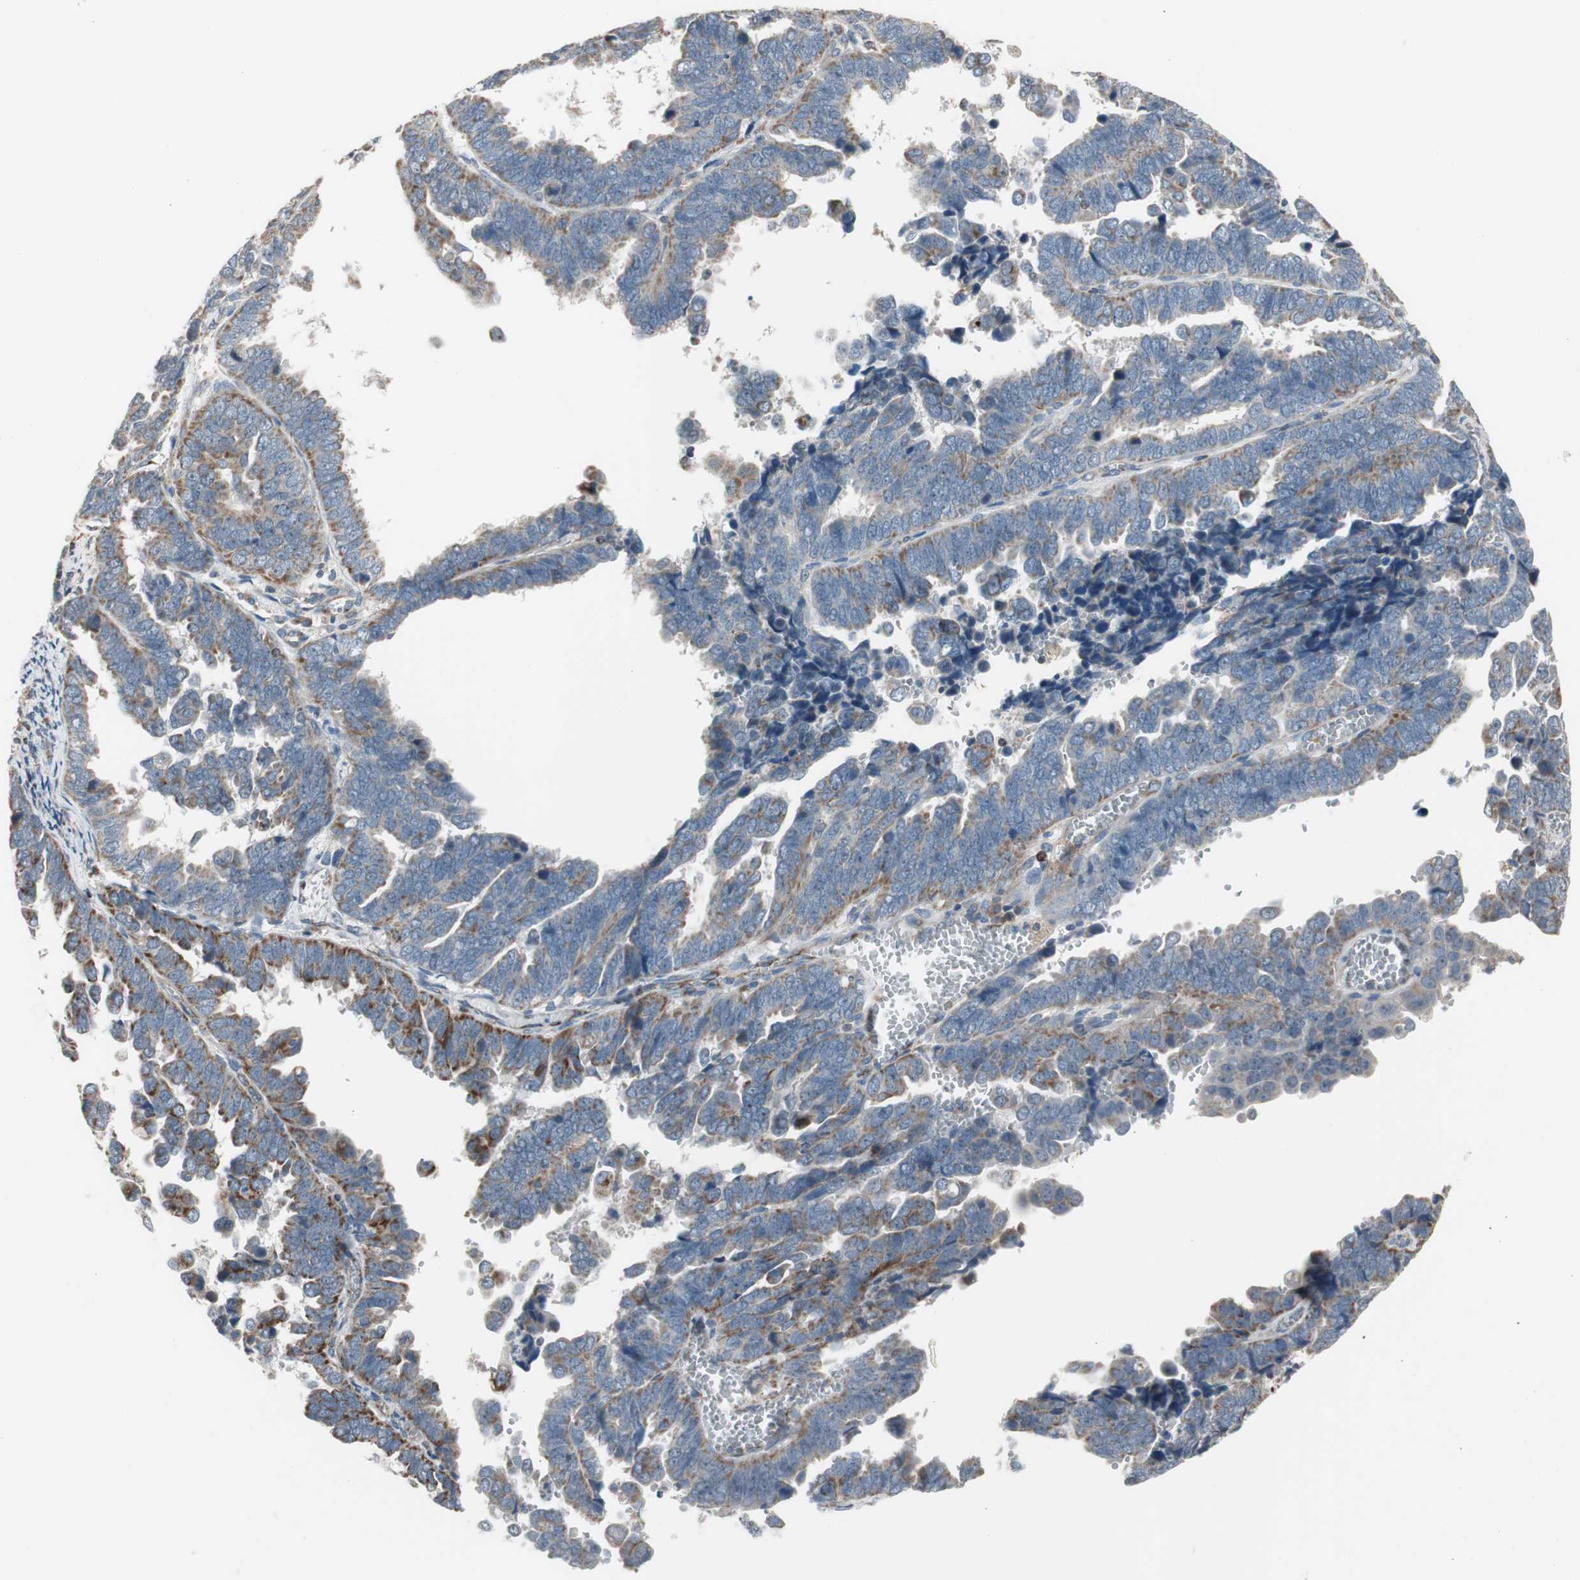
{"staining": {"intensity": "weak", "quantity": ">75%", "location": "cytoplasmic/membranous"}, "tissue": "endometrial cancer", "cell_type": "Tumor cells", "image_type": "cancer", "snomed": [{"axis": "morphology", "description": "Adenocarcinoma, NOS"}, {"axis": "topography", "description": "Endometrium"}], "caption": "This is an image of immunohistochemistry staining of endometrial cancer, which shows weak positivity in the cytoplasmic/membranous of tumor cells.", "gene": "CPT1A", "patient": {"sex": "female", "age": 75}}